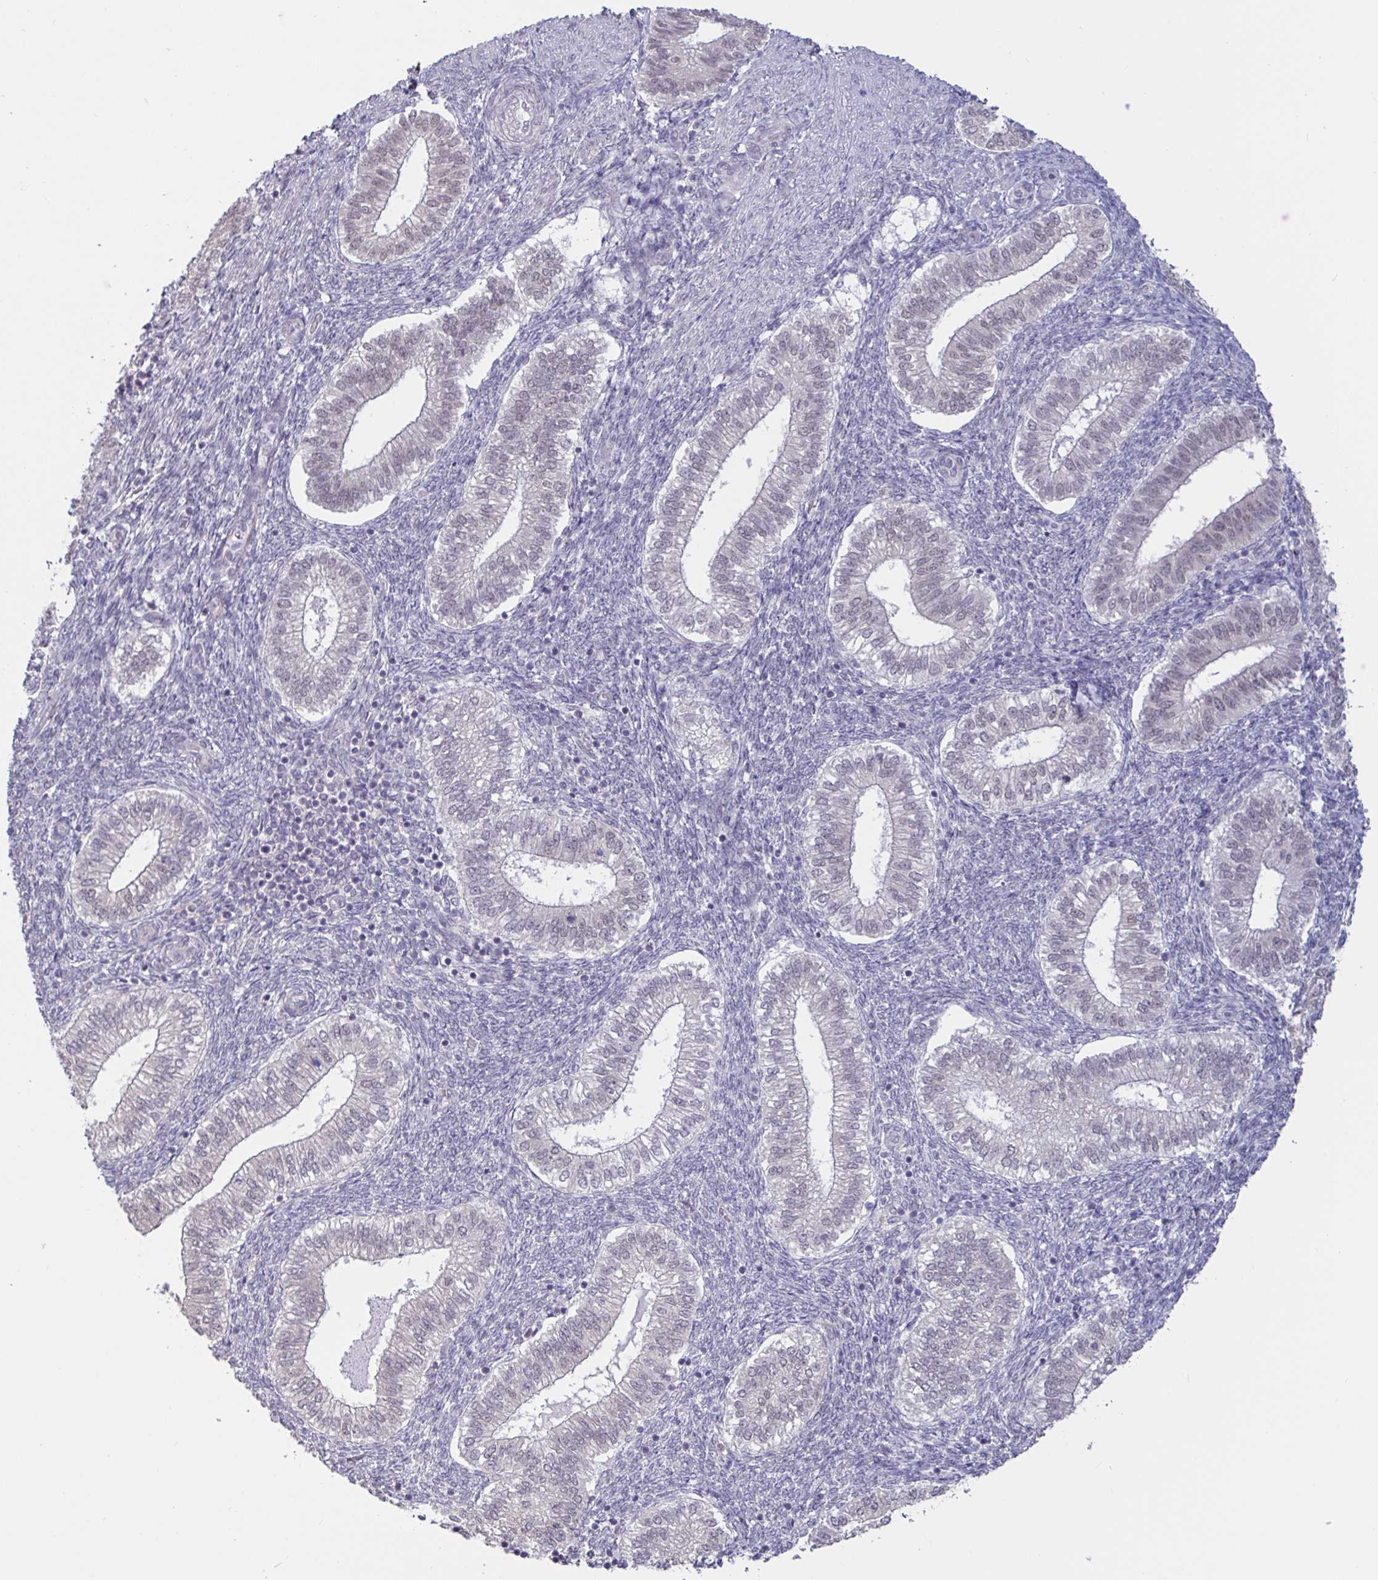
{"staining": {"intensity": "weak", "quantity": "<25%", "location": "nuclear"}, "tissue": "endometrium", "cell_type": "Cells in endometrial stroma", "image_type": "normal", "snomed": [{"axis": "morphology", "description": "Normal tissue, NOS"}, {"axis": "topography", "description": "Endometrium"}], "caption": "The histopathology image shows no staining of cells in endometrial stroma in unremarkable endometrium.", "gene": "HYPK", "patient": {"sex": "female", "age": 25}}